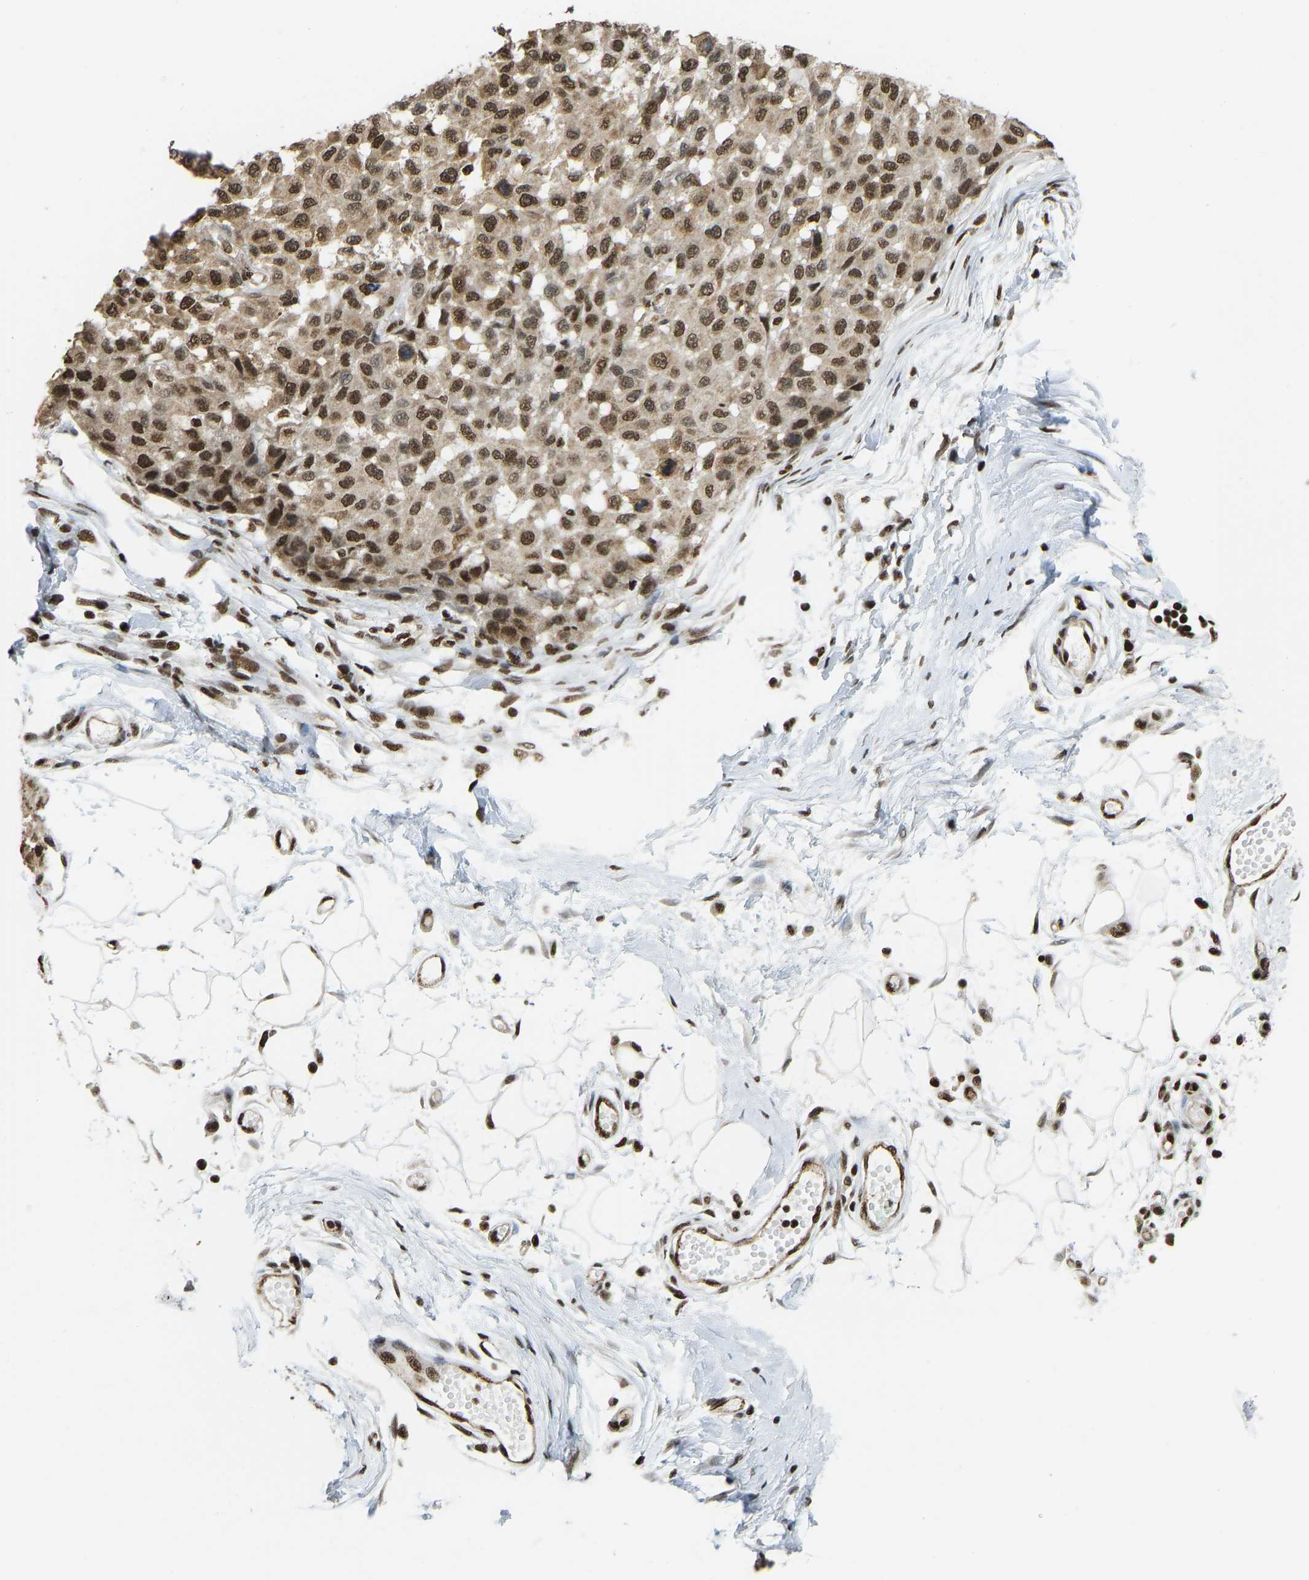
{"staining": {"intensity": "strong", "quantity": ">75%", "location": "cytoplasmic/membranous,nuclear"}, "tissue": "melanoma", "cell_type": "Tumor cells", "image_type": "cancer", "snomed": [{"axis": "morphology", "description": "Malignant melanoma, NOS"}, {"axis": "topography", "description": "Skin"}], "caption": "Strong cytoplasmic/membranous and nuclear staining for a protein is identified in approximately >75% of tumor cells of malignant melanoma using immunohistochemistry (IHC).", "gene": "ZSCAN20", "patient": {"sex": "male", "age": 62}}